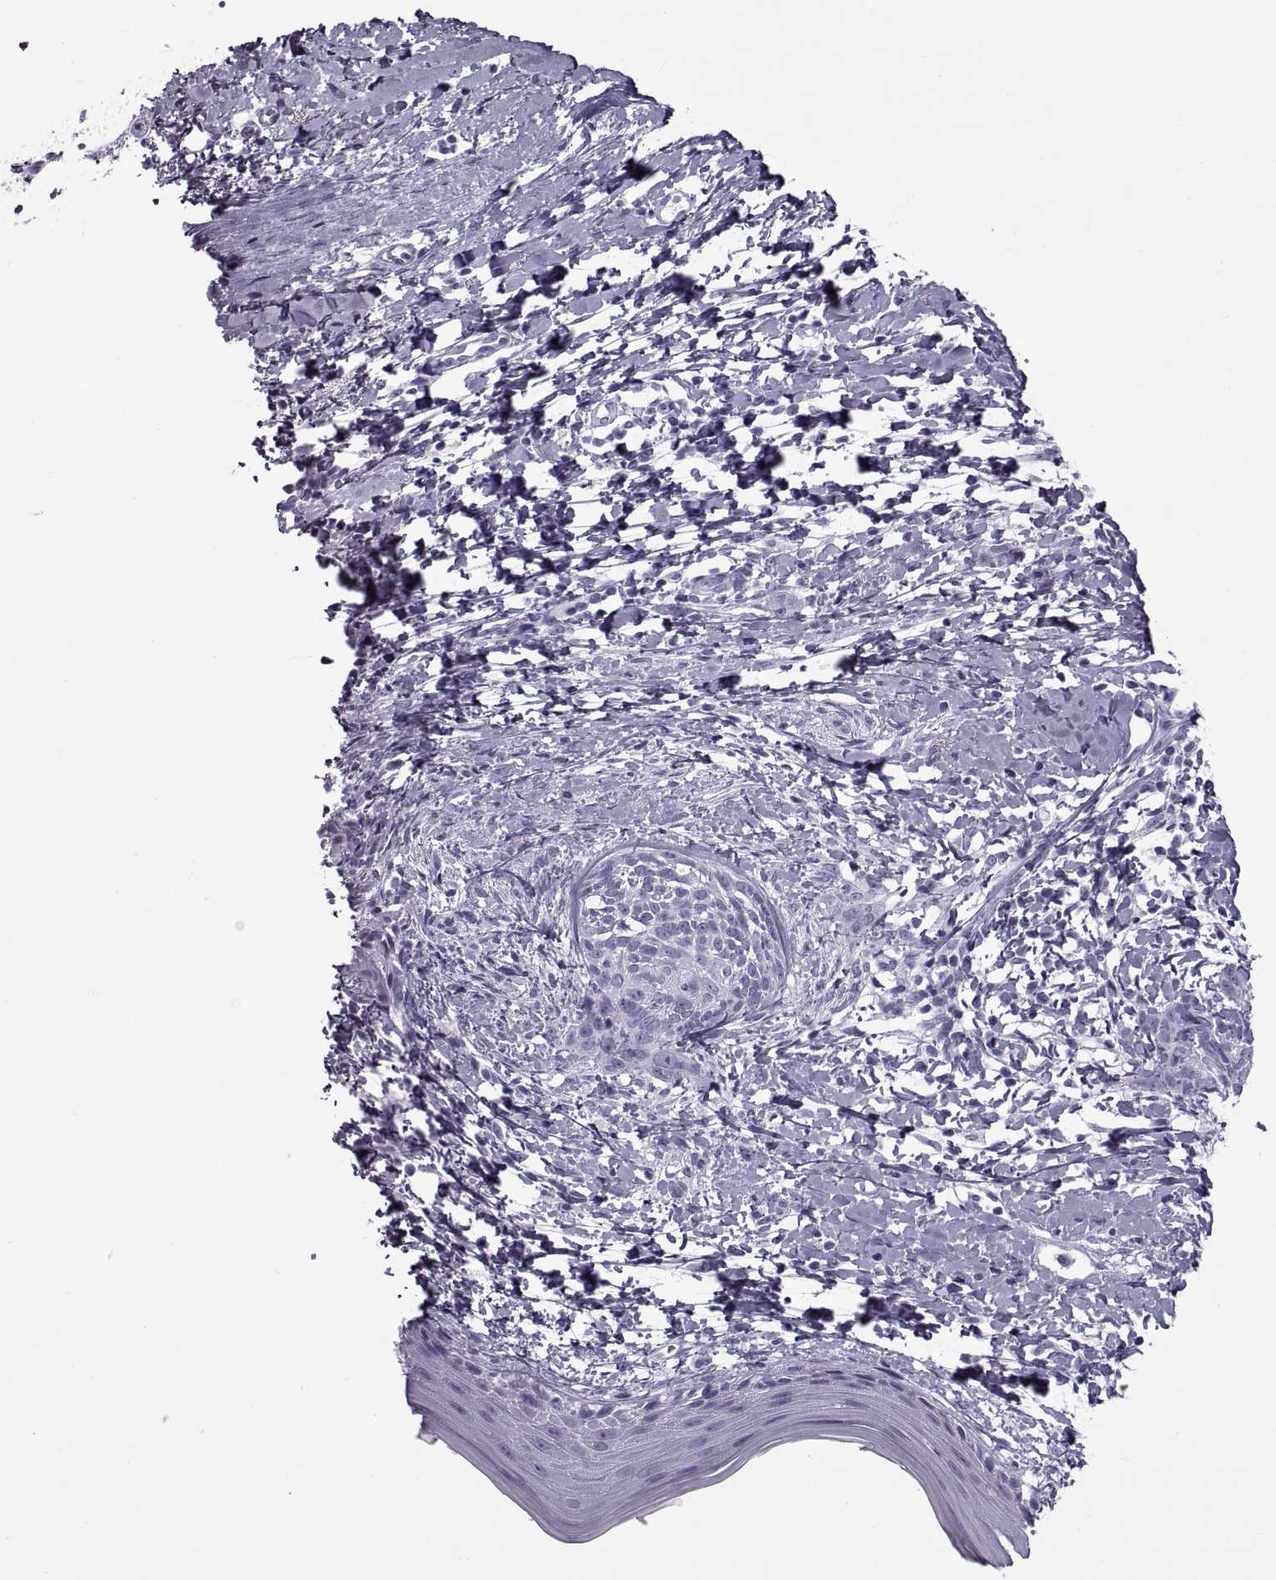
{"staining": {"intensity": "negative", "quantity": "none", "location": "none"}, "tissue": "skin cancer", "cell_type": "Tumor cells", "image_type": "cancer", "snomed": [{"axis": "morphology", "description": "Normal tissue, NOS"}, {"axis": "morphology", "description": "Basal cell carcinoma"}, {"axis": "topography", "description": "Skin"}], "caption": "An immunohistochemistry (IHC) histopathology image of skin cancer (basal cell carcinoma) is shown. There is no staining in tumor cells of skin cancer (basal cell carcinoma).", "gene": "RLBP1", "patient": {"sex": "male", "age": 84}}